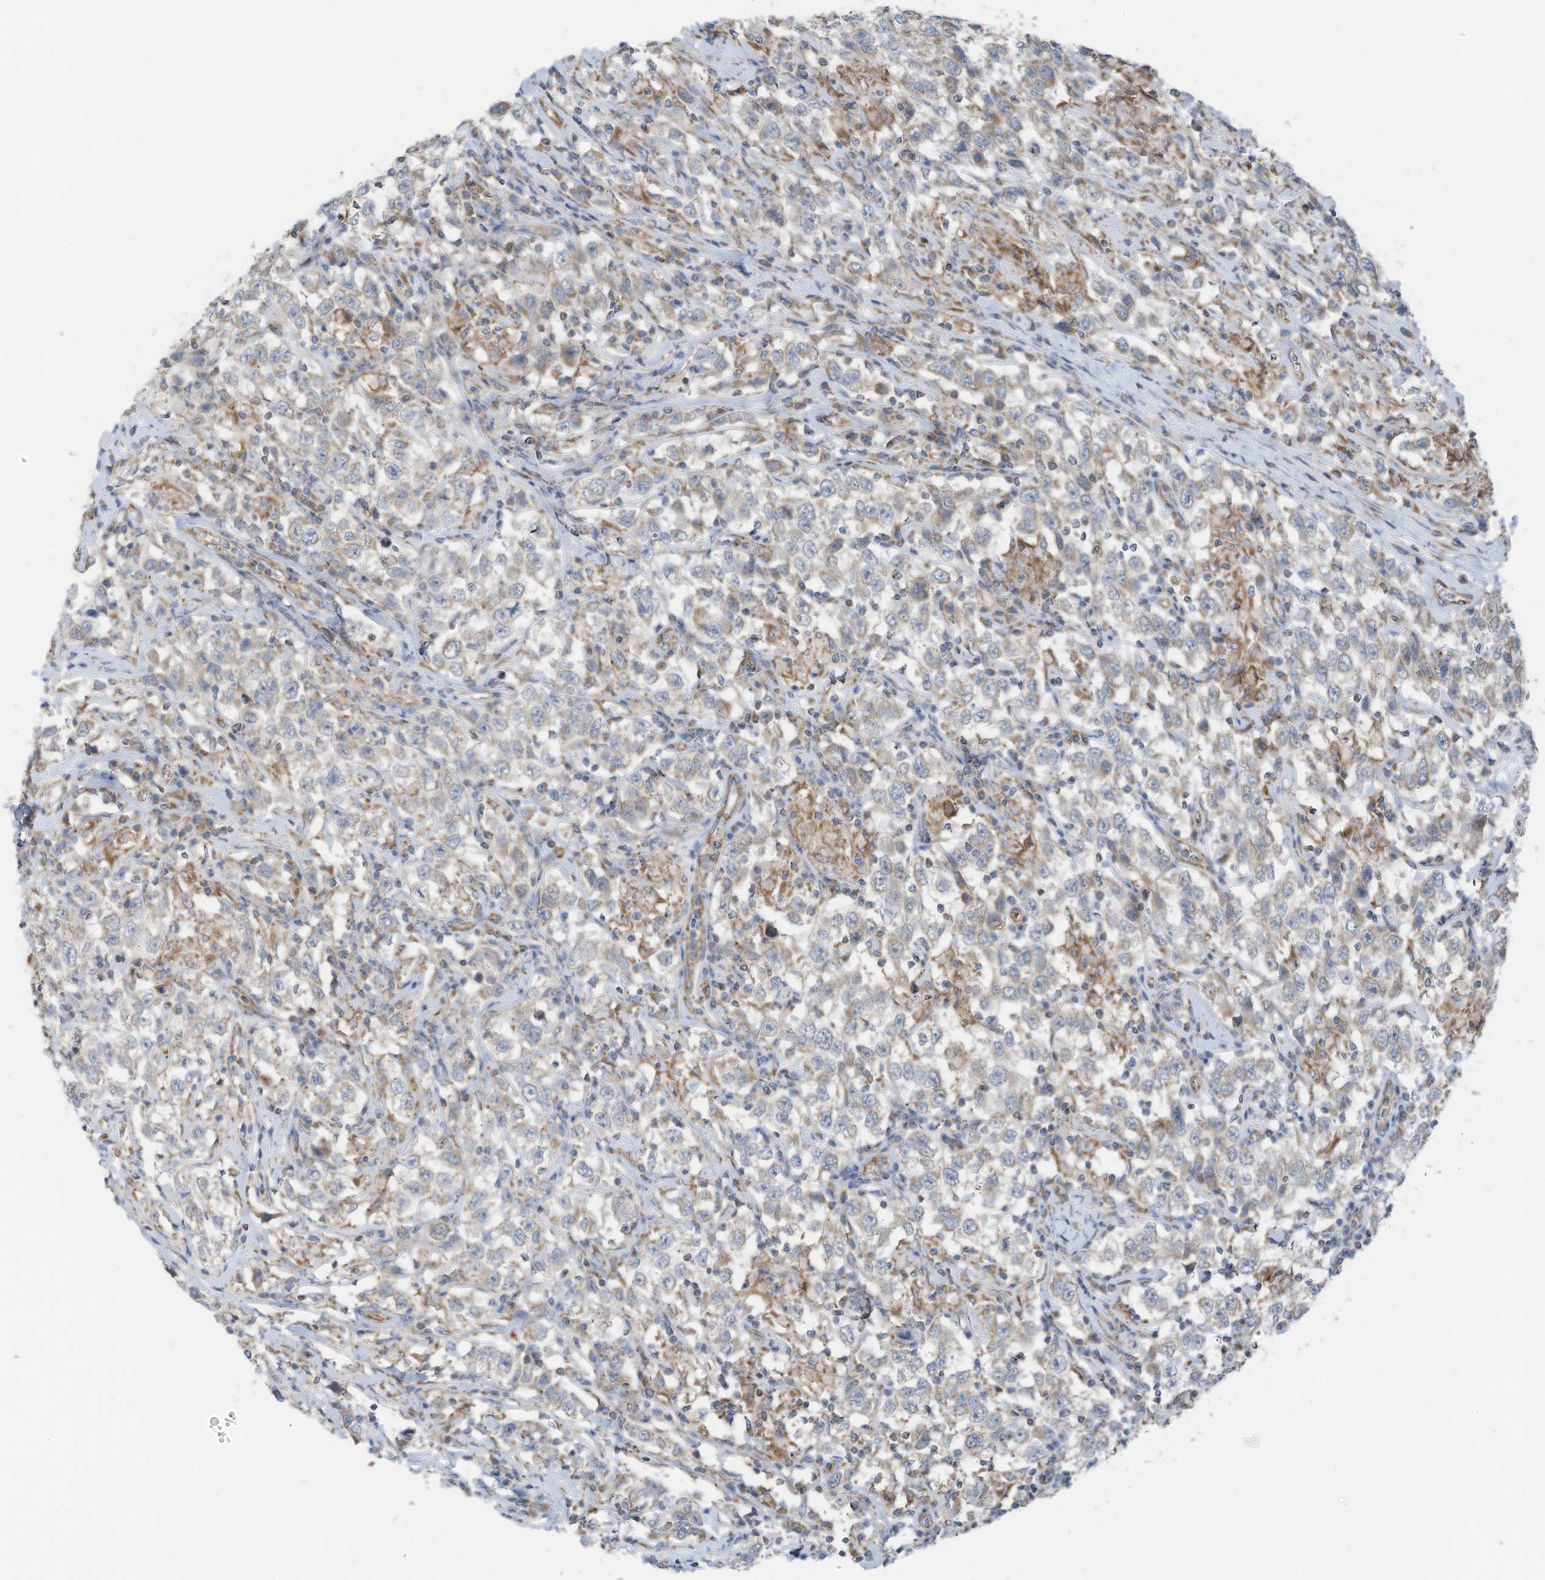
{"staining": {"intensity": "weak", "quantity": "<25%", "location": "cytoplasmic/membranous"}, "tissue": "testis cancer", "cell_type": "Tumor cells", "image_type": "cancer", "snomed": [{"axis": "morphology", "description": "Seminoma, NOS"}, {"axis": "topography", "description": "Testis"}], "caption": "The image exhibits no significant expression in tumor cells of testis seminoma. (DAB (3,3'-diaminobenzidine) immunohistochemistry visualized using brightfield microscopy, high magnification).", "gene": "EOMES", "patient": {"sex": "male", "age": 41}}